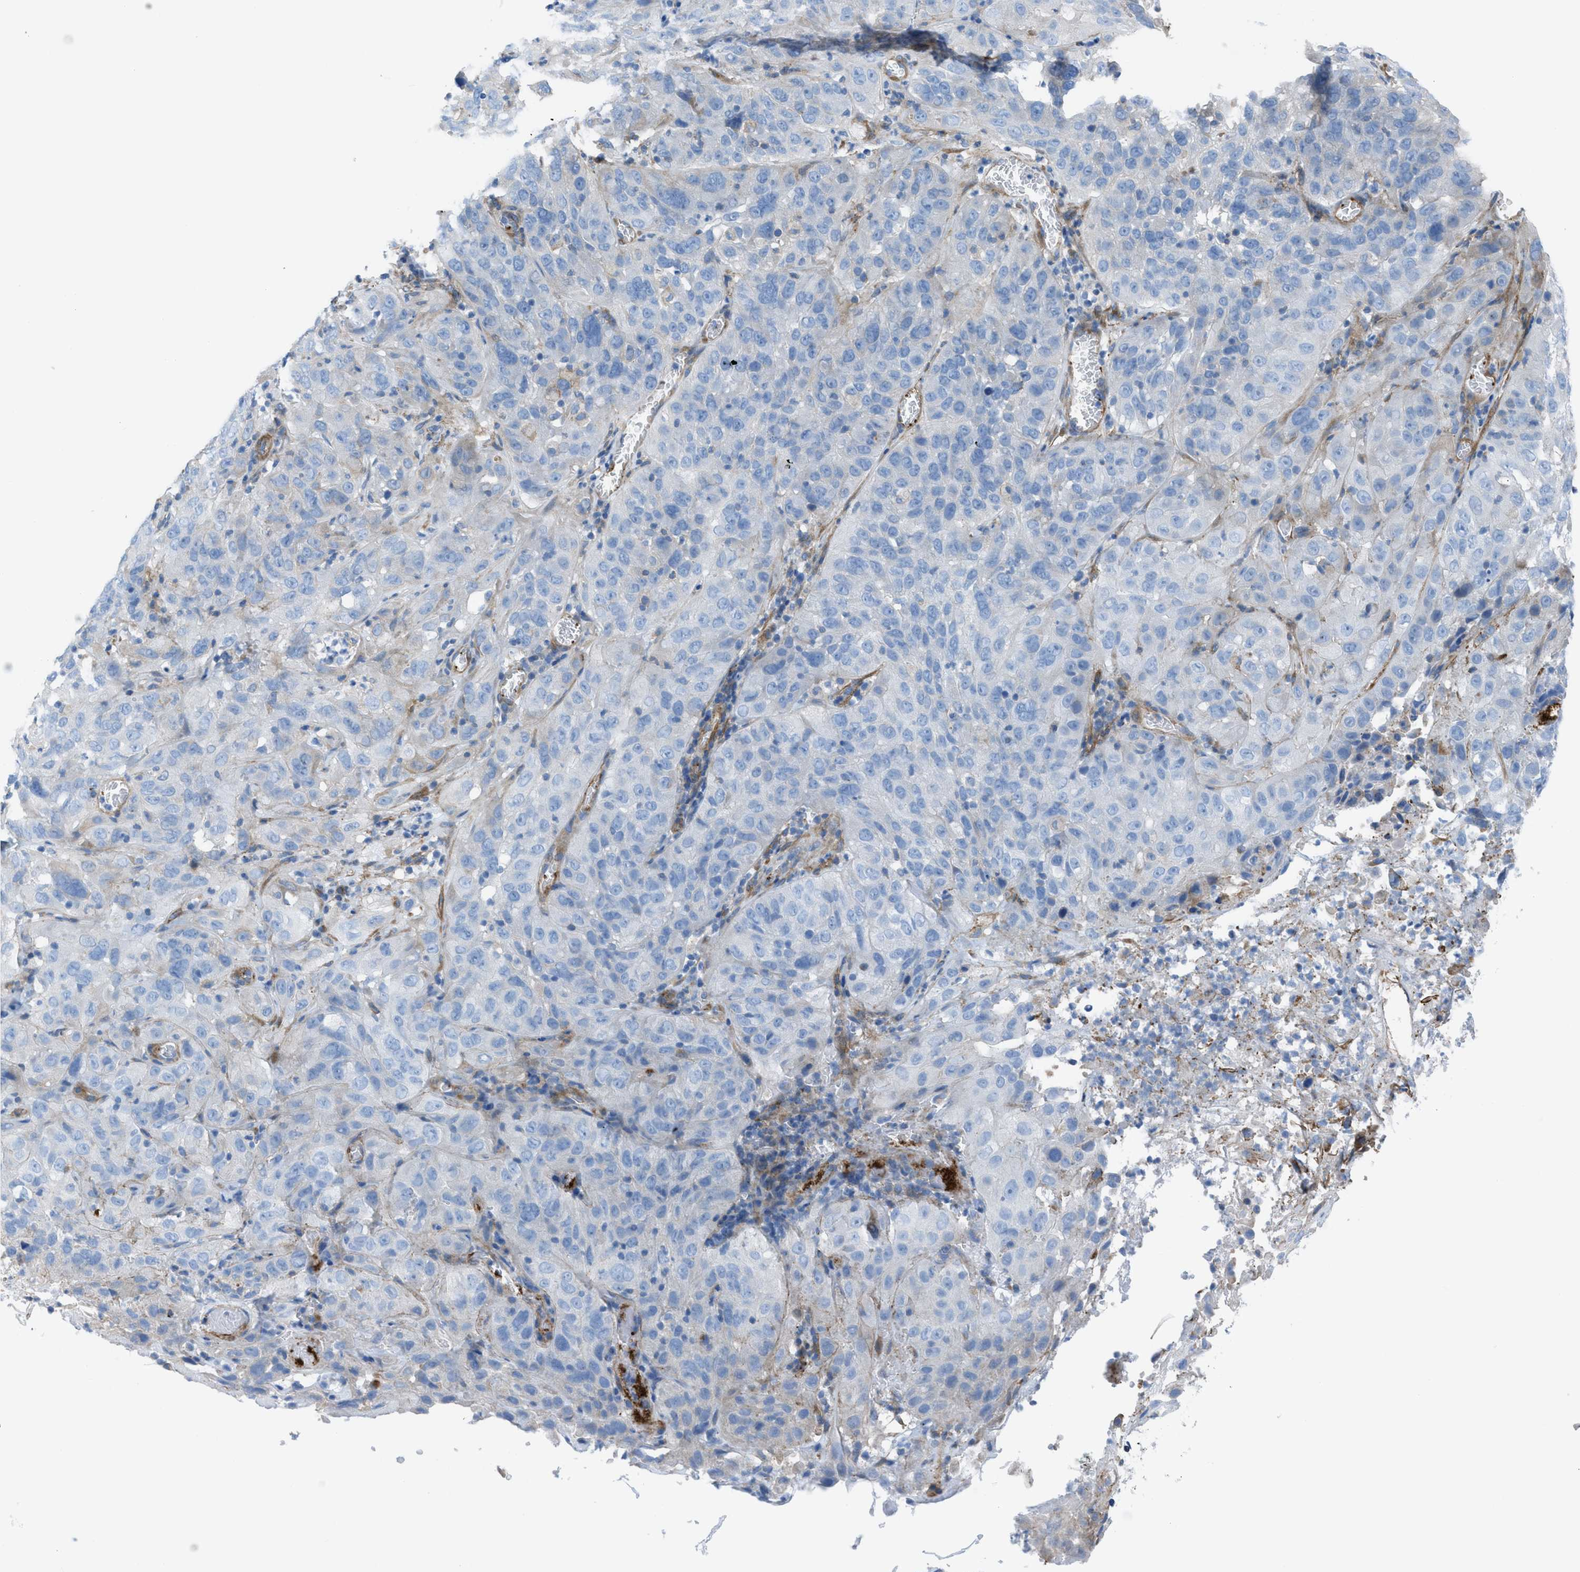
{"staining": {"intensity": "negative", "quantity": "none", "location": "none"}, "tissue": "cervical cancer", "cell_type": "Tumor cells", "image_type": "cancer", "snomed": [{"axis": "morphology", "description": "Squamous cell carcinoma, NOS"}, {"axis": "topography", "description": "Cervix"}], "caption": "This histopathology image is of squamous cell carcinoma (cervical) stained with IHC to label a protein in brown with the nuclei are counter-stained blue. There is no staining in tumor cells. (DAB (3,3'-diaminobenzidine) immunohistochemistry (IHC) visualized using brightfield microscopy, high magnification).", "gene": "KCNH7", "patient": {"sex": "female", "age": 32}}